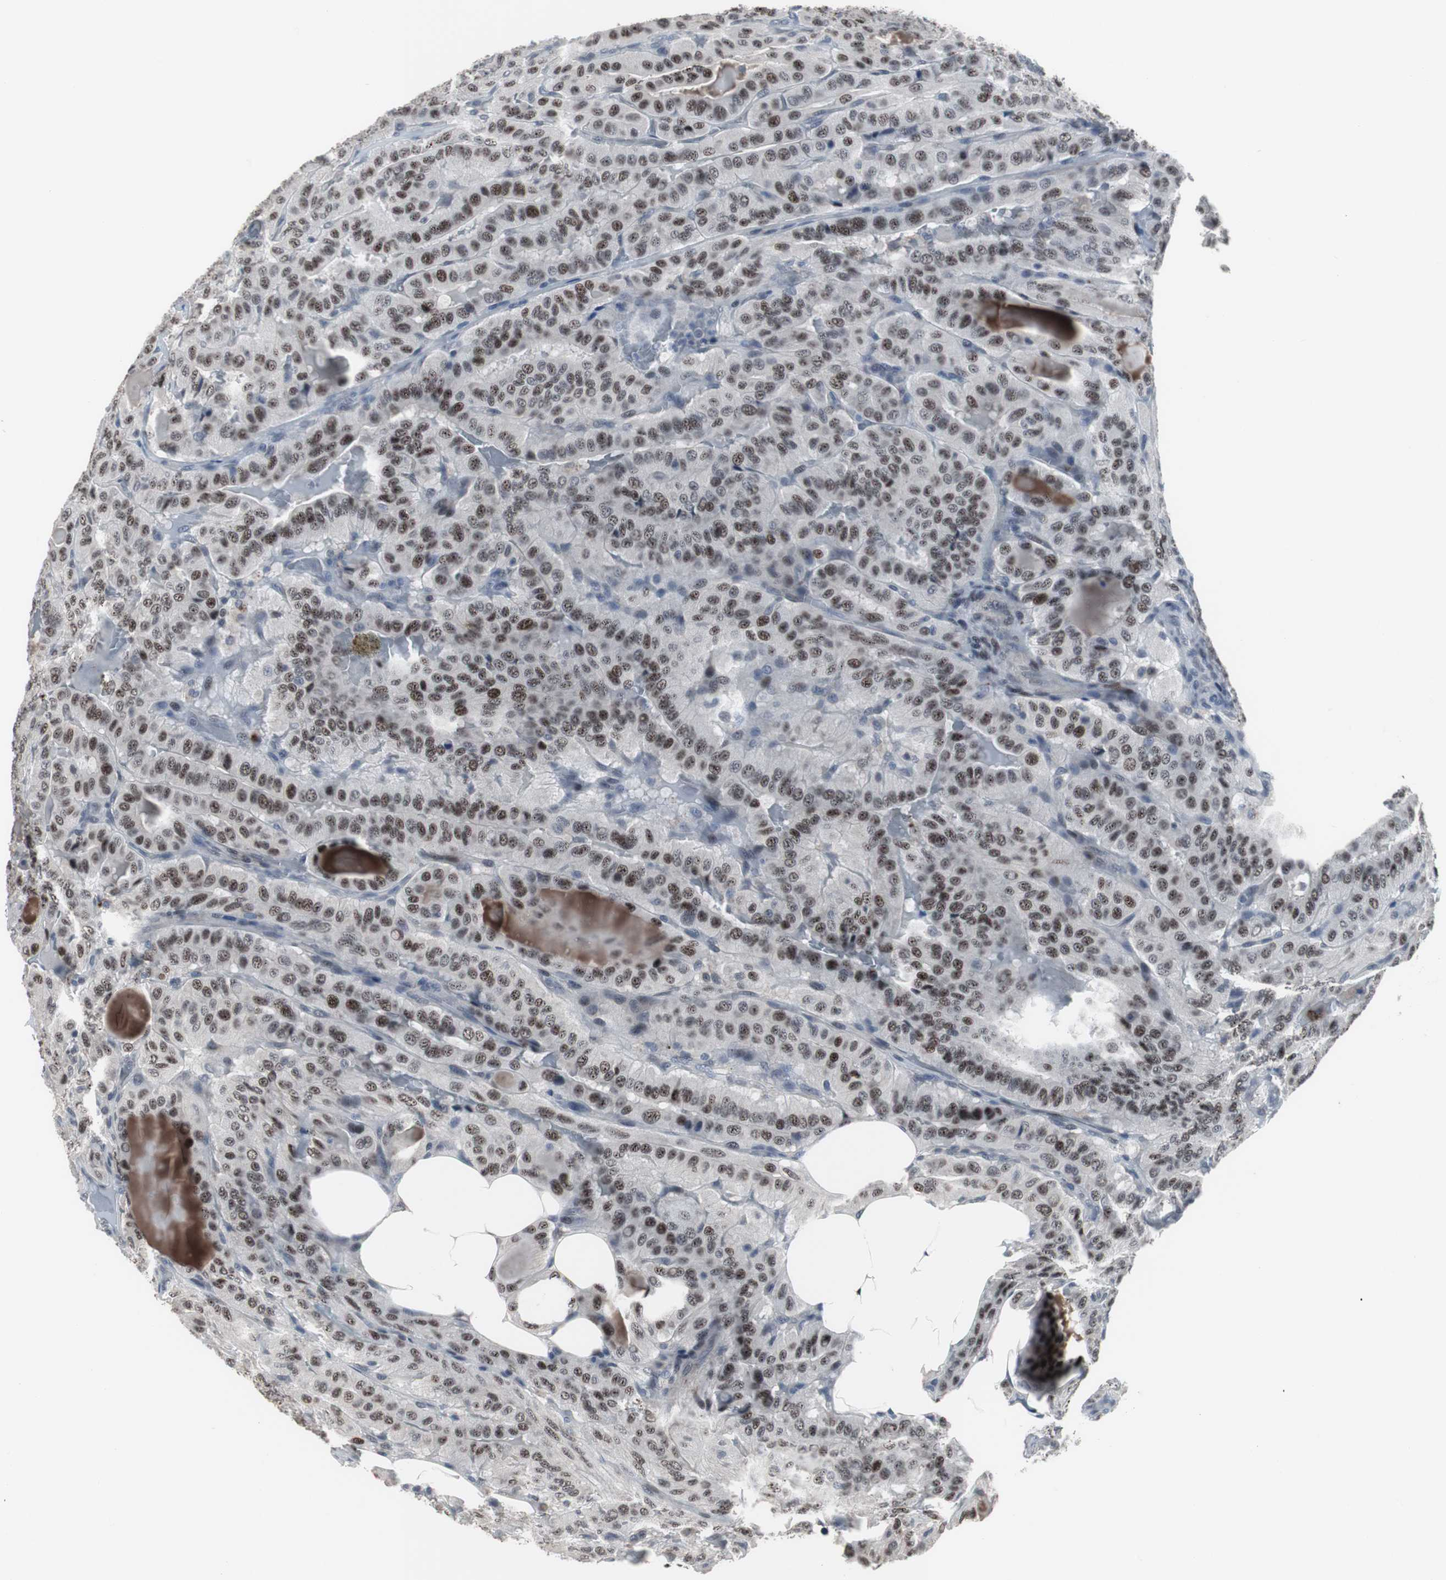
{"staining": {"intensity": "moderate", "quantity": ">75%", "location": "nuclear"}, "tissue": "thyroid cancer", "cell_type": "Tumor cells", "image_type": "cancer", "snomed": [{"axis": "morphology", "description": "Papillary adenocarcinoma, NOS"}, {"axis": "topography", "description": "Thyroid gland"}], "caption": "Immunohistochemical staining of human thyroid cancer (papillary adenocarcinoma) shows moderate nuclear protein positivity in about >75% of tumor cells. The staining was performed using DAB to visualize the protein expression in brown, while the nuclei were stained in blue with hematoxylin (Magnification: 20x).", "gene": "FOXP4", "patient": {"sex": "male", "age": 77}}